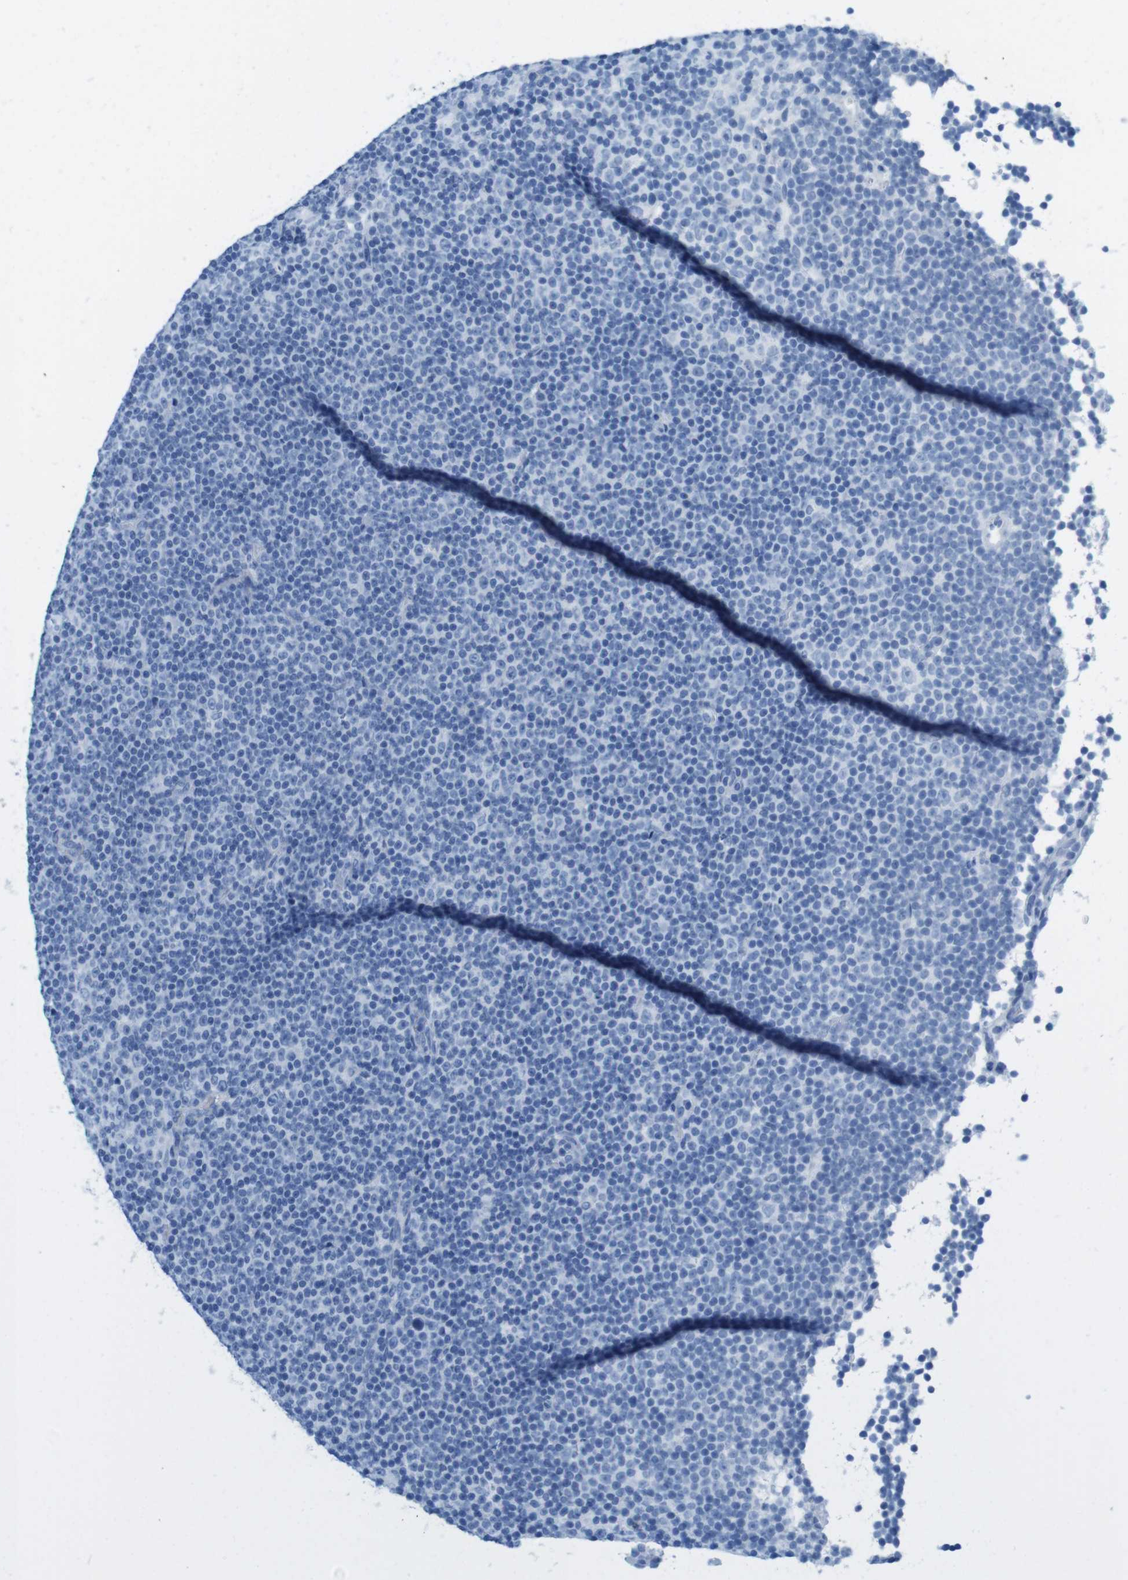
{"staining": {"intensity": "negative", "quantity": "none", "location": "none"}, "tissue": "lymphoma", "cell_type": "Tumor cells", "image_type": "cancer", "snomed": [{"axis": "morphology", "description": "Malignant lymphoma, non-Hodgkin's type, Low grade"}, {"axis": "topography", "description": "Lymph node"}], "caption": "Protein analysis of lymphoma demonstrates no significant expression in tumor cells. Nuclei are stained in blue.", "gene": "GAP43", "patient": {"sex": "female", "age": 67}}